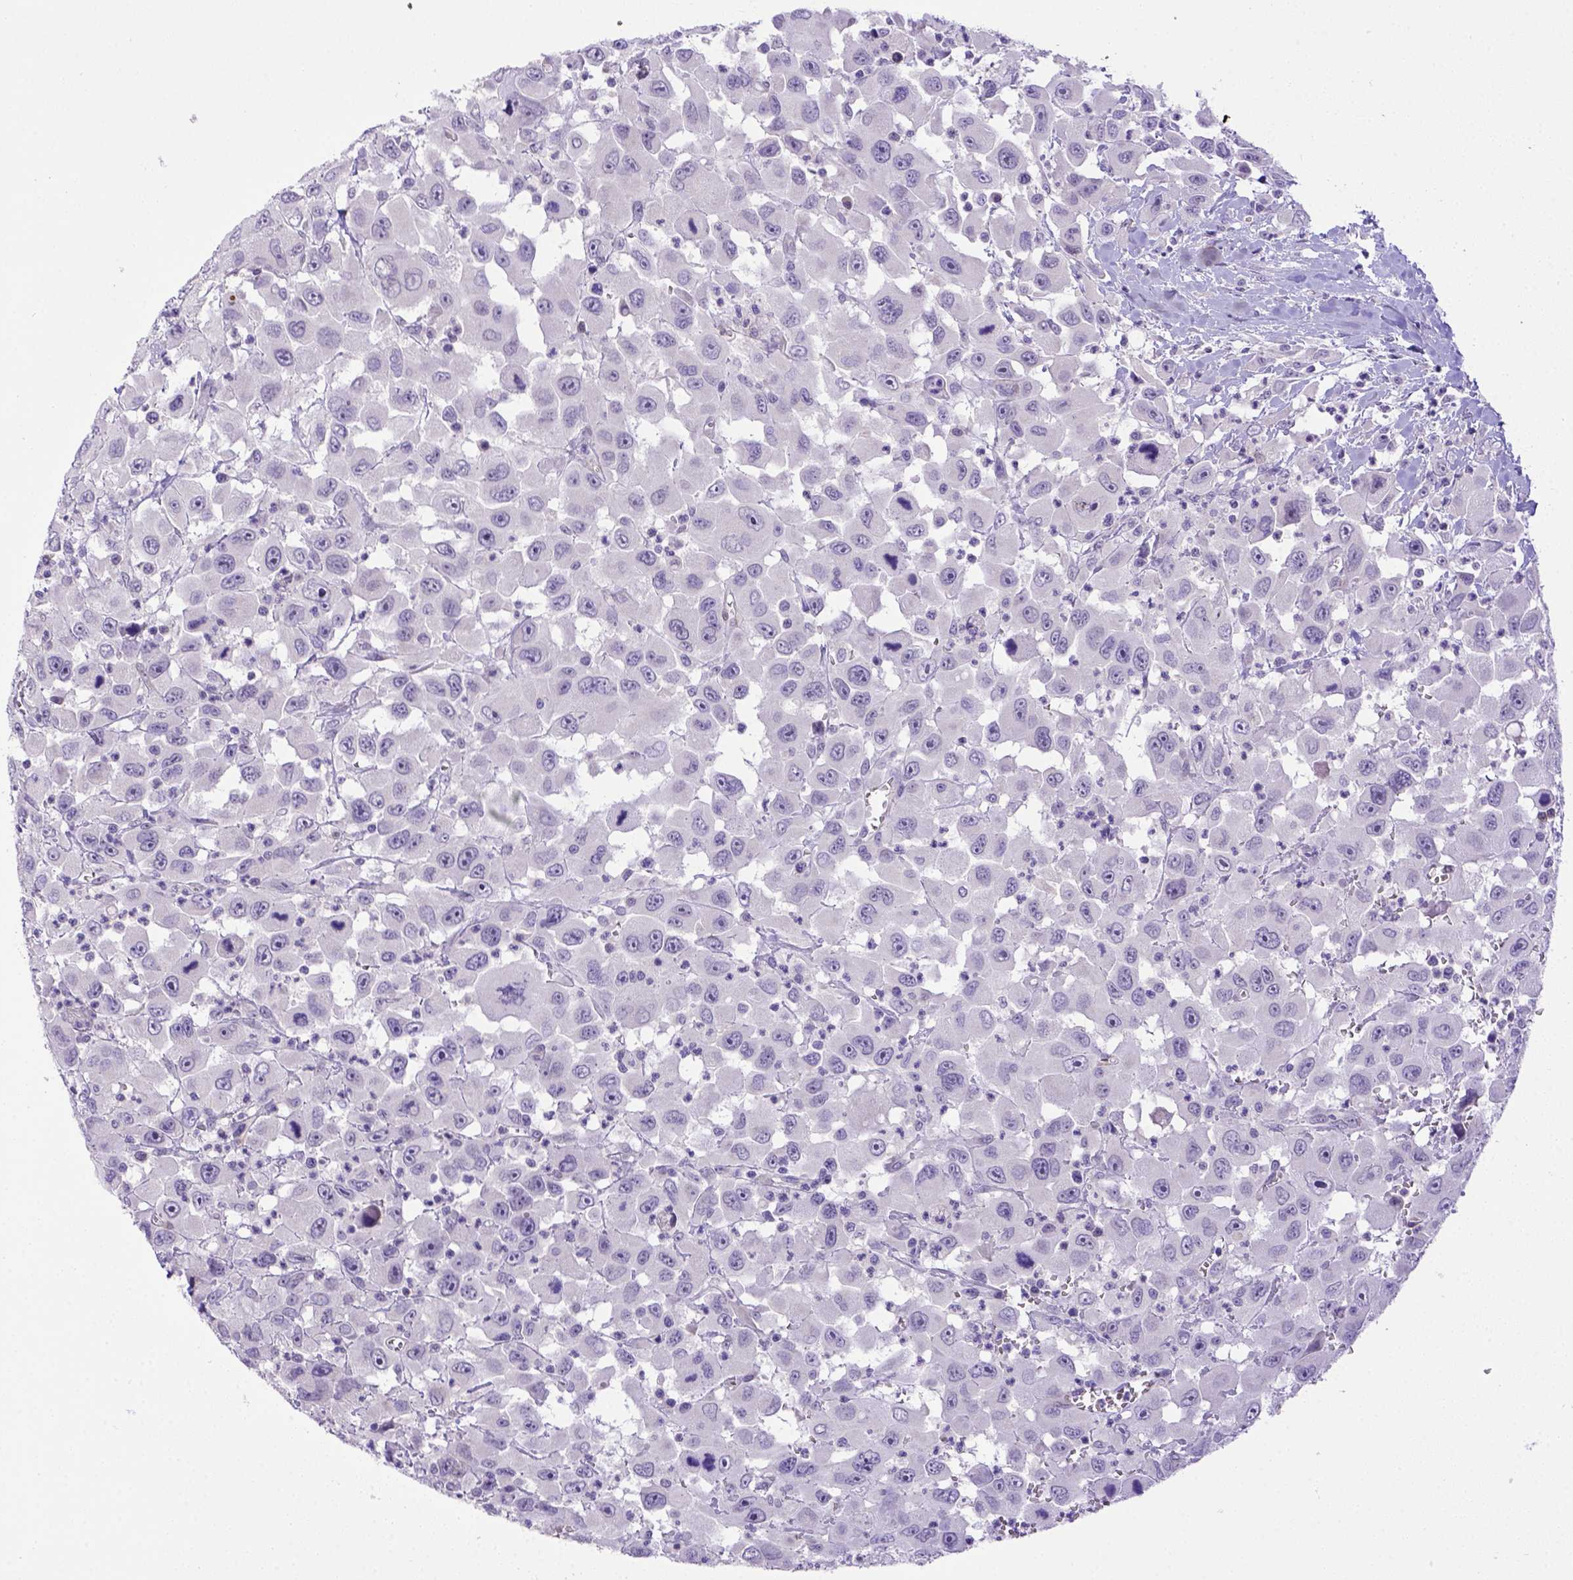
{"staining": {"intensity": "negative", "quantity": "none", "location": "none"}, "tissue": "head and neck cancer", "cell_type": "Tumor cells", "image_type": "cancer", "snomed": [{"axis": "morphology", "description": "Squamous cell carcinoma, NOS"}, {"axis": "morphology", "description": "Squamous cell carcinoma, metastatic, NOS"}, {"axis": "topography", "description": "Oral tissue"}, {"axis": "topography", "description": "Head-Neck"}], "caption": "Squamous cell carcinoma (head and neck) stained for a protein using IHC displays no expression tumor cells.", "gene": "BTN1A1", "patient": {"sex": "female", "age": 85}}